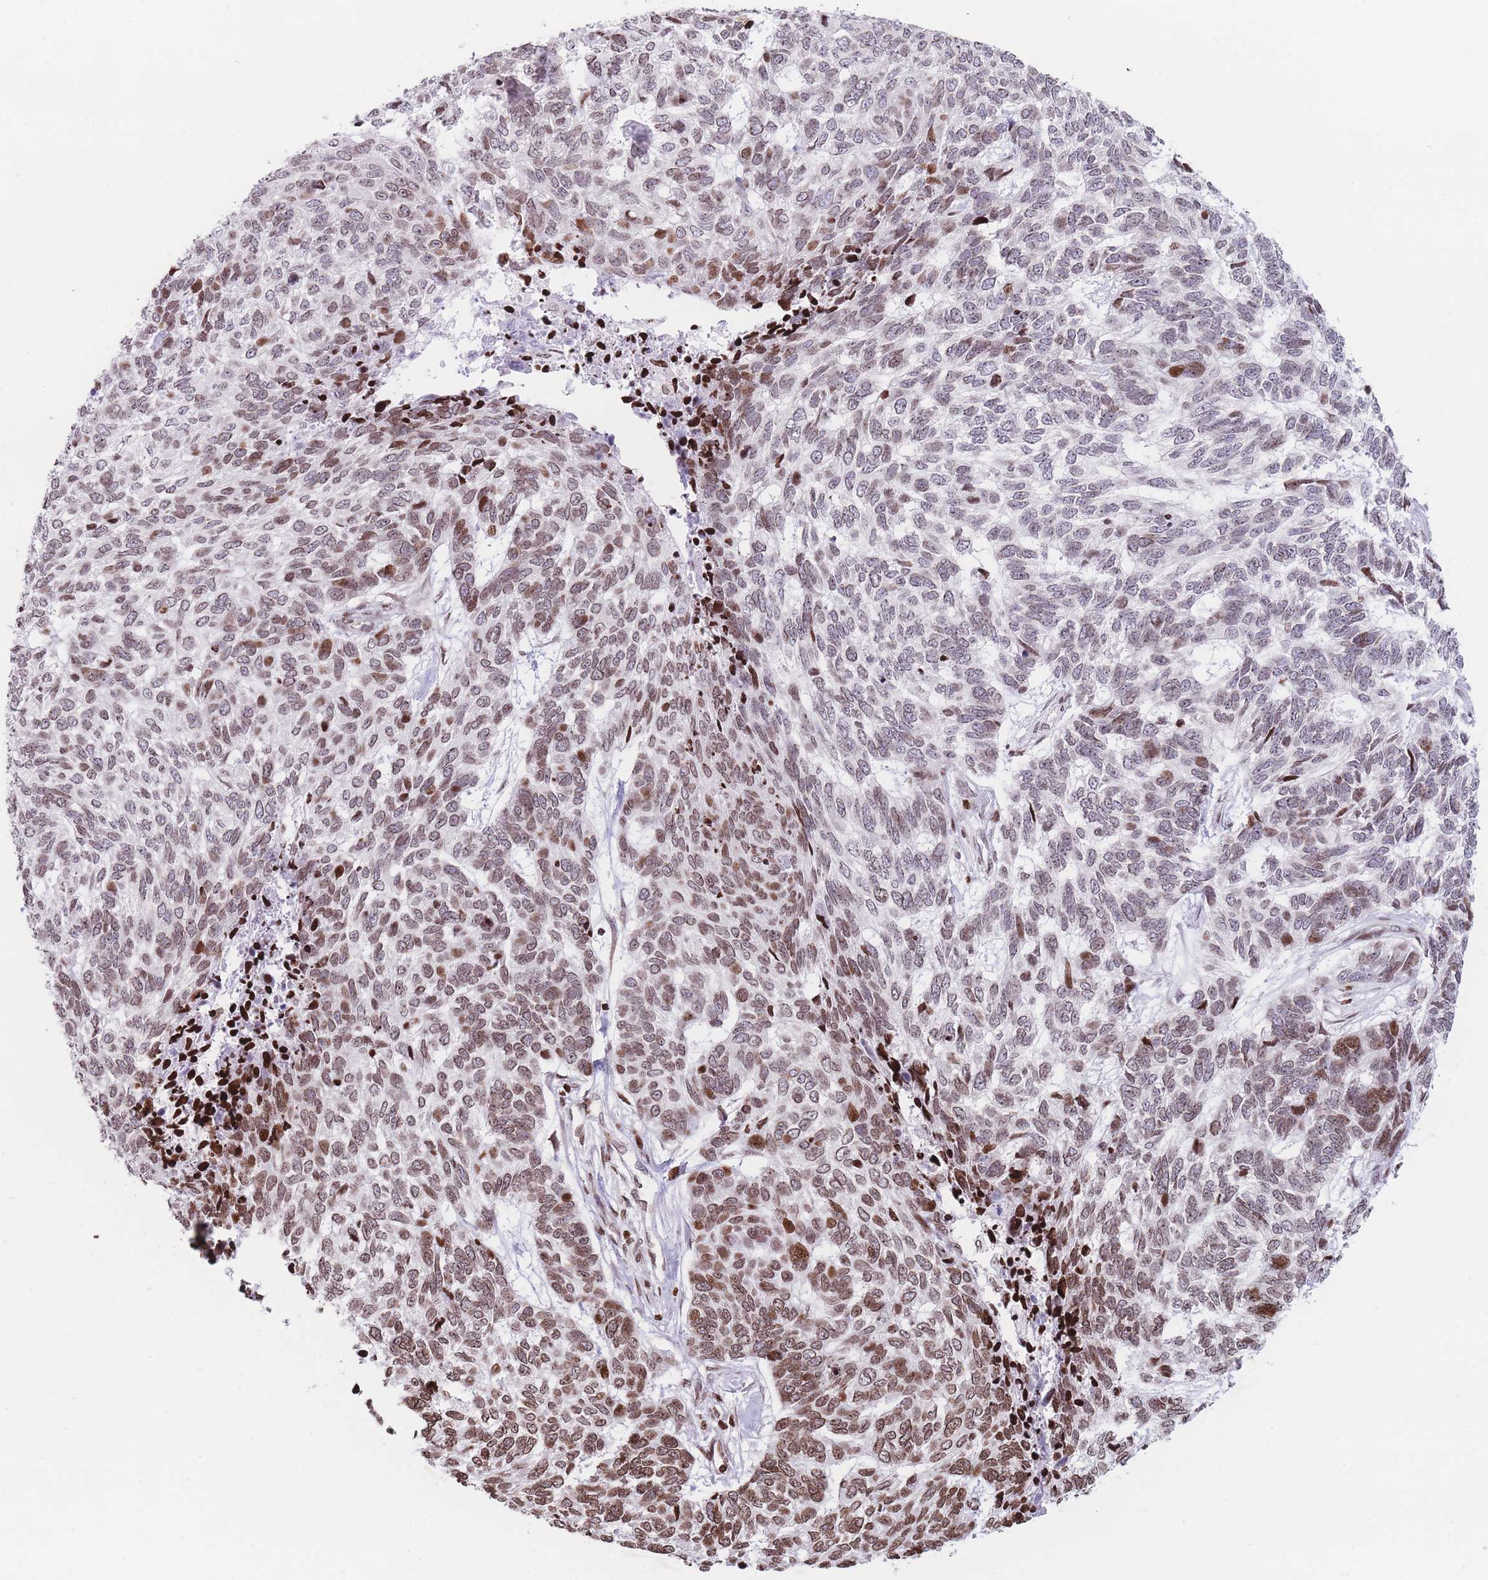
{"staining": {"intensity": "moderate", "quantity": ">75%", "location": "nuclear"}, "tissue": "skin cancer", "cell_type": "Tumor cells", "image_type": "cancer", "snomed": [{"axis": "morphology", "description": "Basal cell carcinoma"}, {"axis": "topography", "description": "Skin"}], "caption": "Skin cancer (basal cell carcinoma) stained with DAB (3,3'-diaminobenzidine) immunohistochemistry reveals medium levels of moderate nuclear positivity in approximately >75% of tumor cells. (DAB IHC, brown staining for protein, blue staining for nuclei).", "gene": "AK9", "patient": {"sex": "female", "age": 65}}